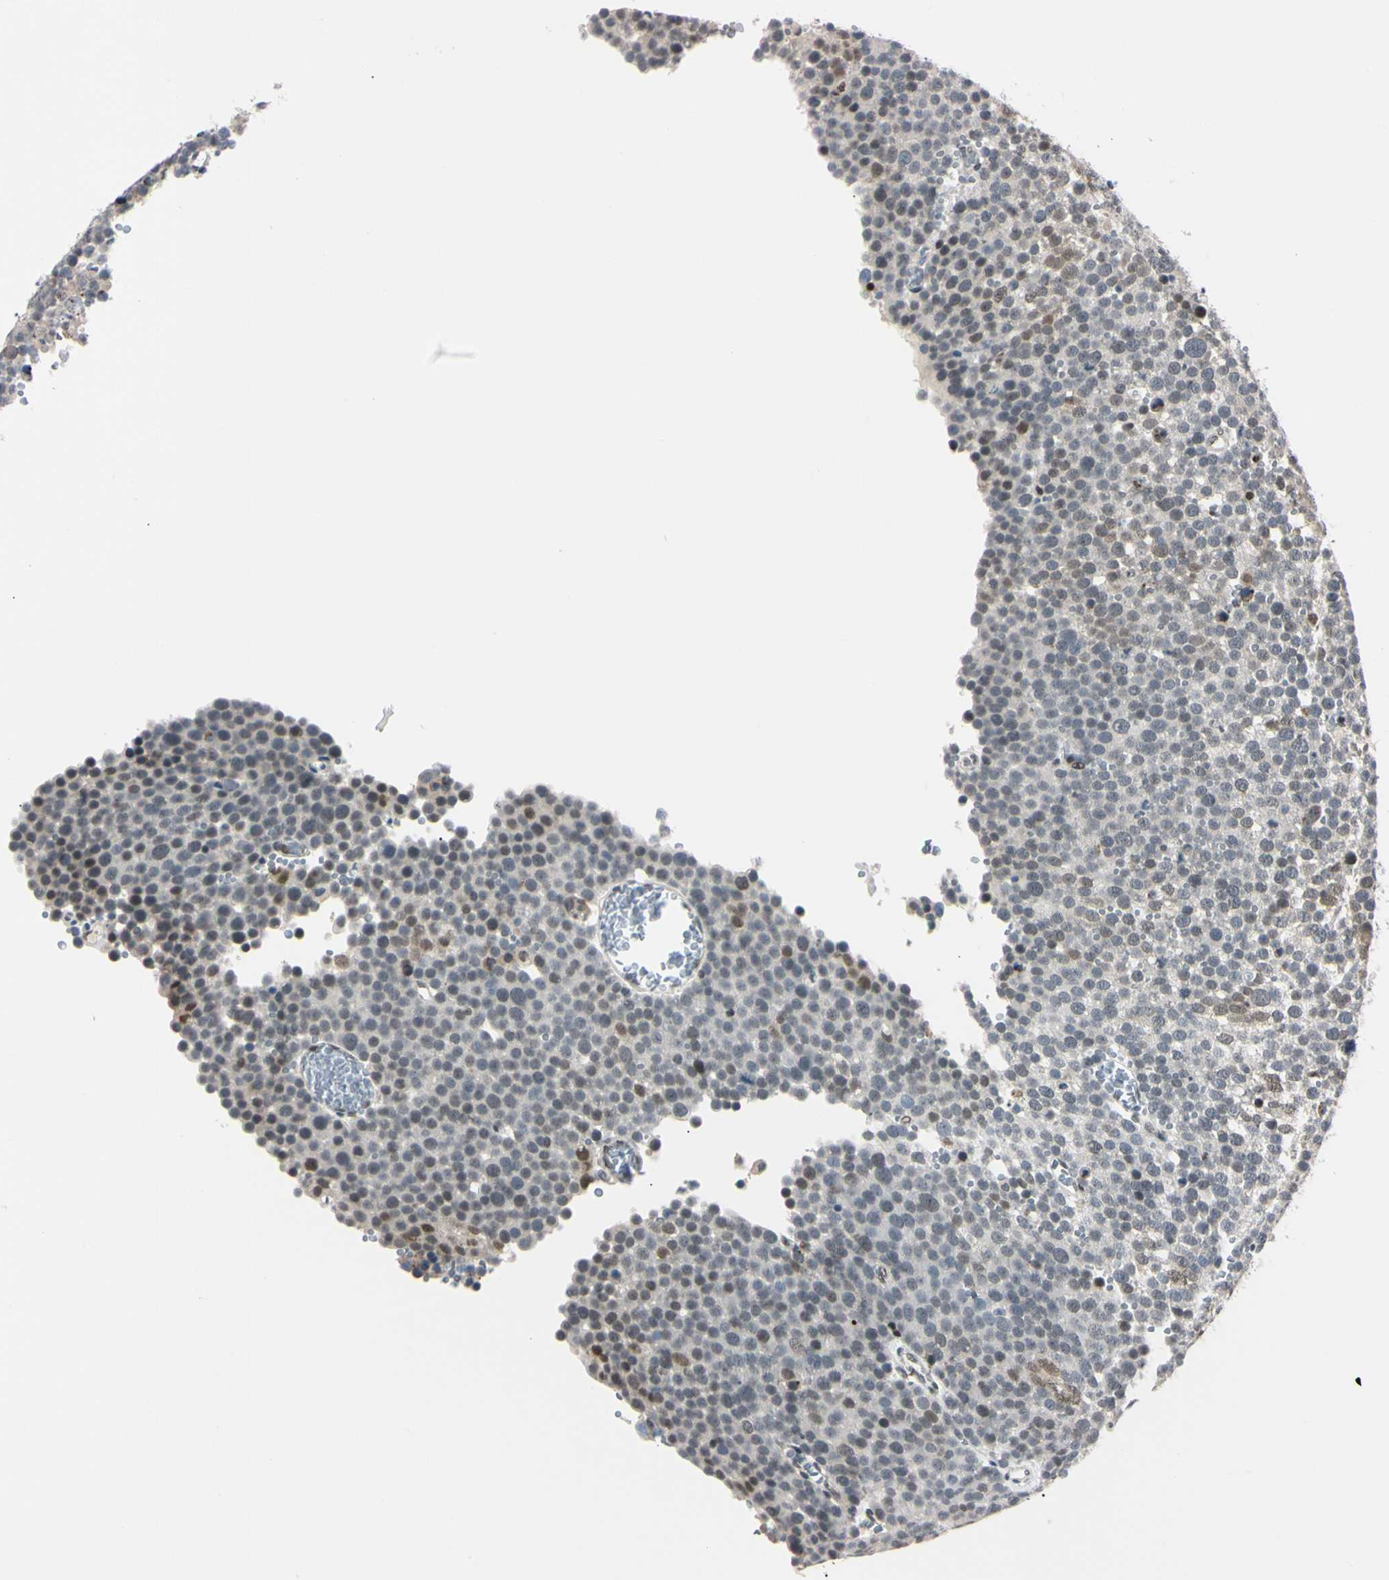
{"staining": {"intensity": "moderate", "quantity": "<25%", "location": "nuclear"}, "tissue": "testis cancer", "cell_type": "Tumor cells", "image_type": "cancer", "snomed": [{"axis": "morphology", "description": "Seminoma, NOS"}, {"axis": "topography", "description": "Testis"}], "caption": "Immunohistochemical staining of human testis cancer exhibits low levels of moderate nuclear positivity in approximately <25% of tumor cells. Nuclei are stained in blue.", "gene": "C1orf174", "patient": {"sex": "male", "age": 71}}